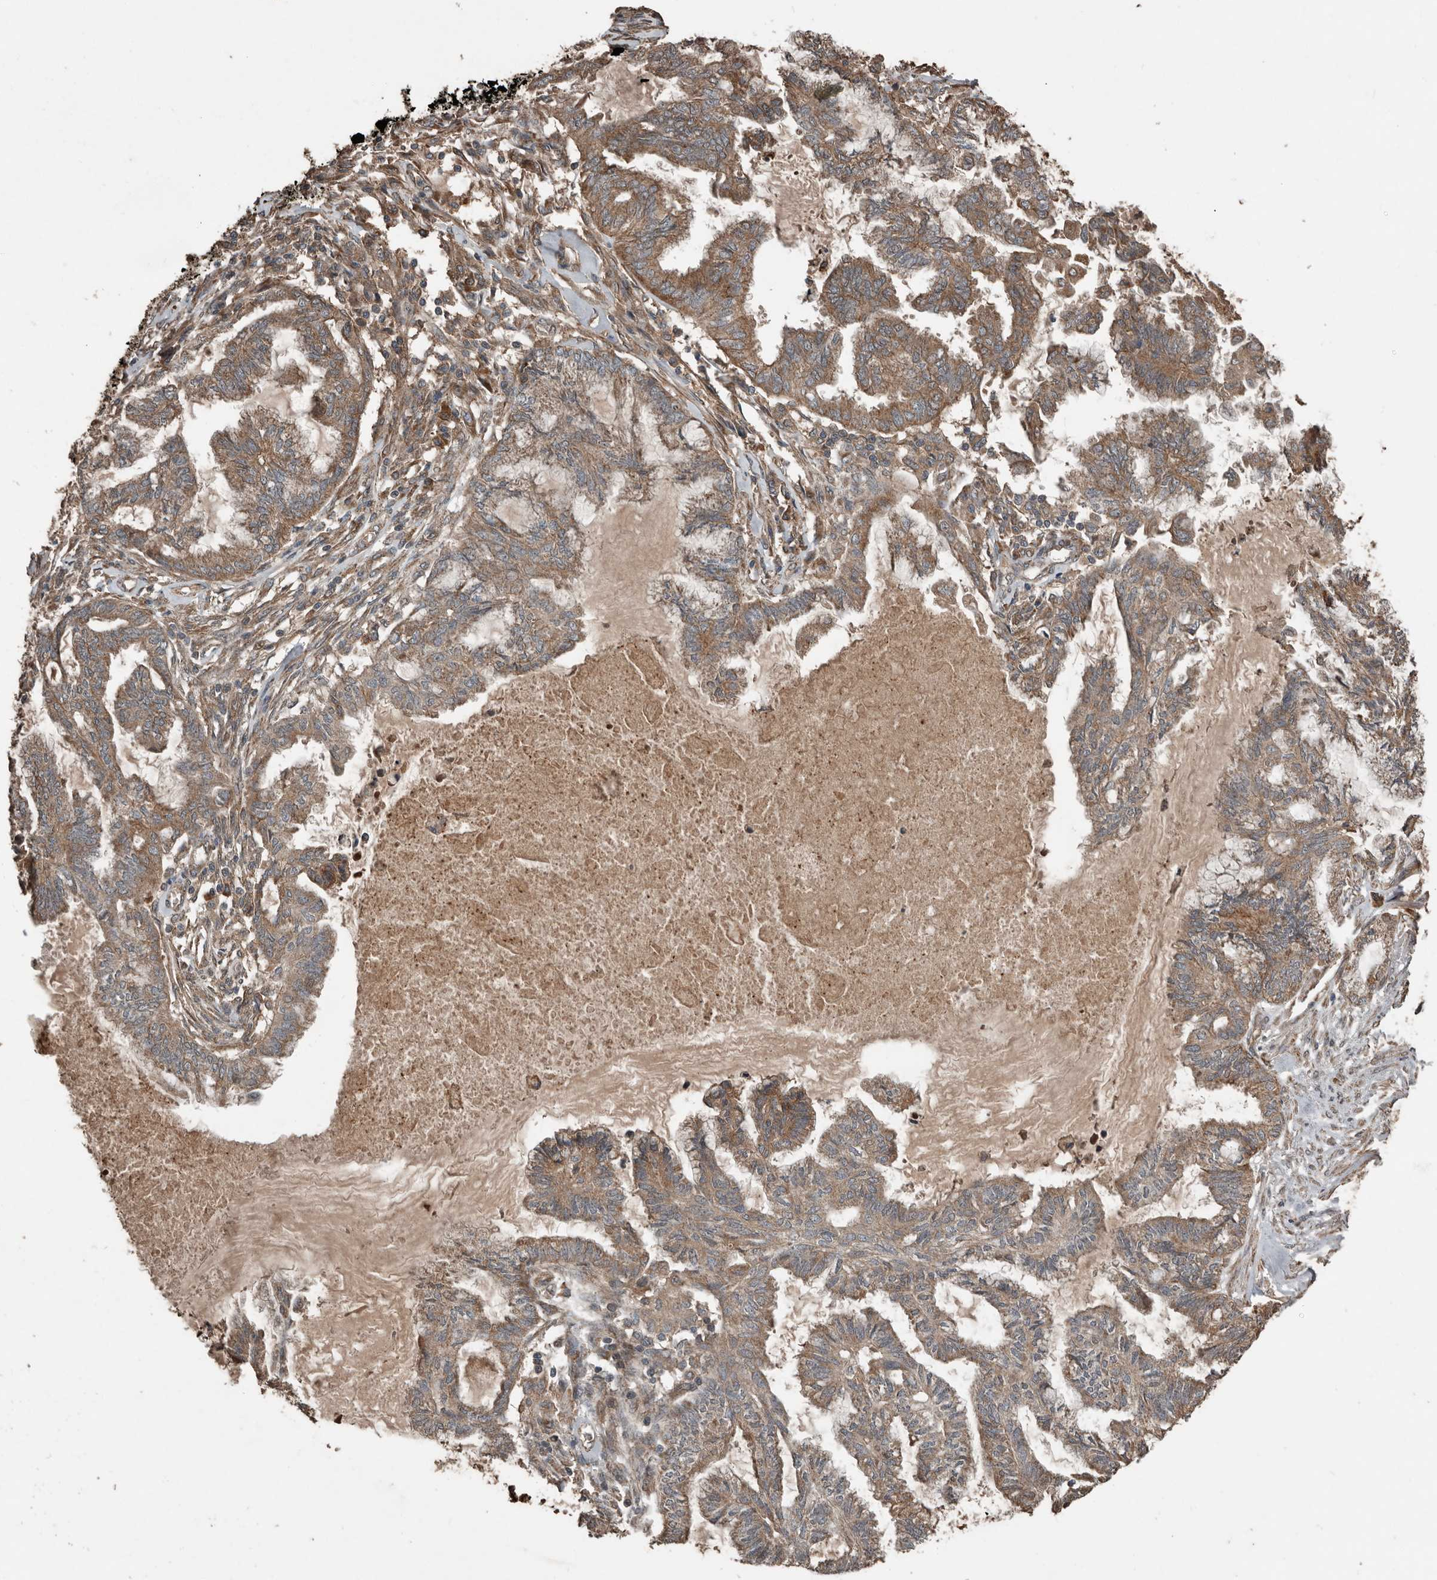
{"staining": {"intensity": "moderate", "quantity": ">75%", "location": "cytoplasmic/membranous"}, "tissue": "endometrial cancer", "cell_type": "Tumor cells", "image_type": "cancer", "snomed": [{"axis": "morphology", "description": "Adenocarcinoma, NOS"}, {"axis": "topography", "description": "Endometrium"}], "caption": "An image of human endometrial cancer (adenocarcinoma) stained for a protein displays moderate cytoplasmic/membranous brown staining in tumor cells.", "gene": "RNF207", "patient": {"sex": "female", "age": 86}}